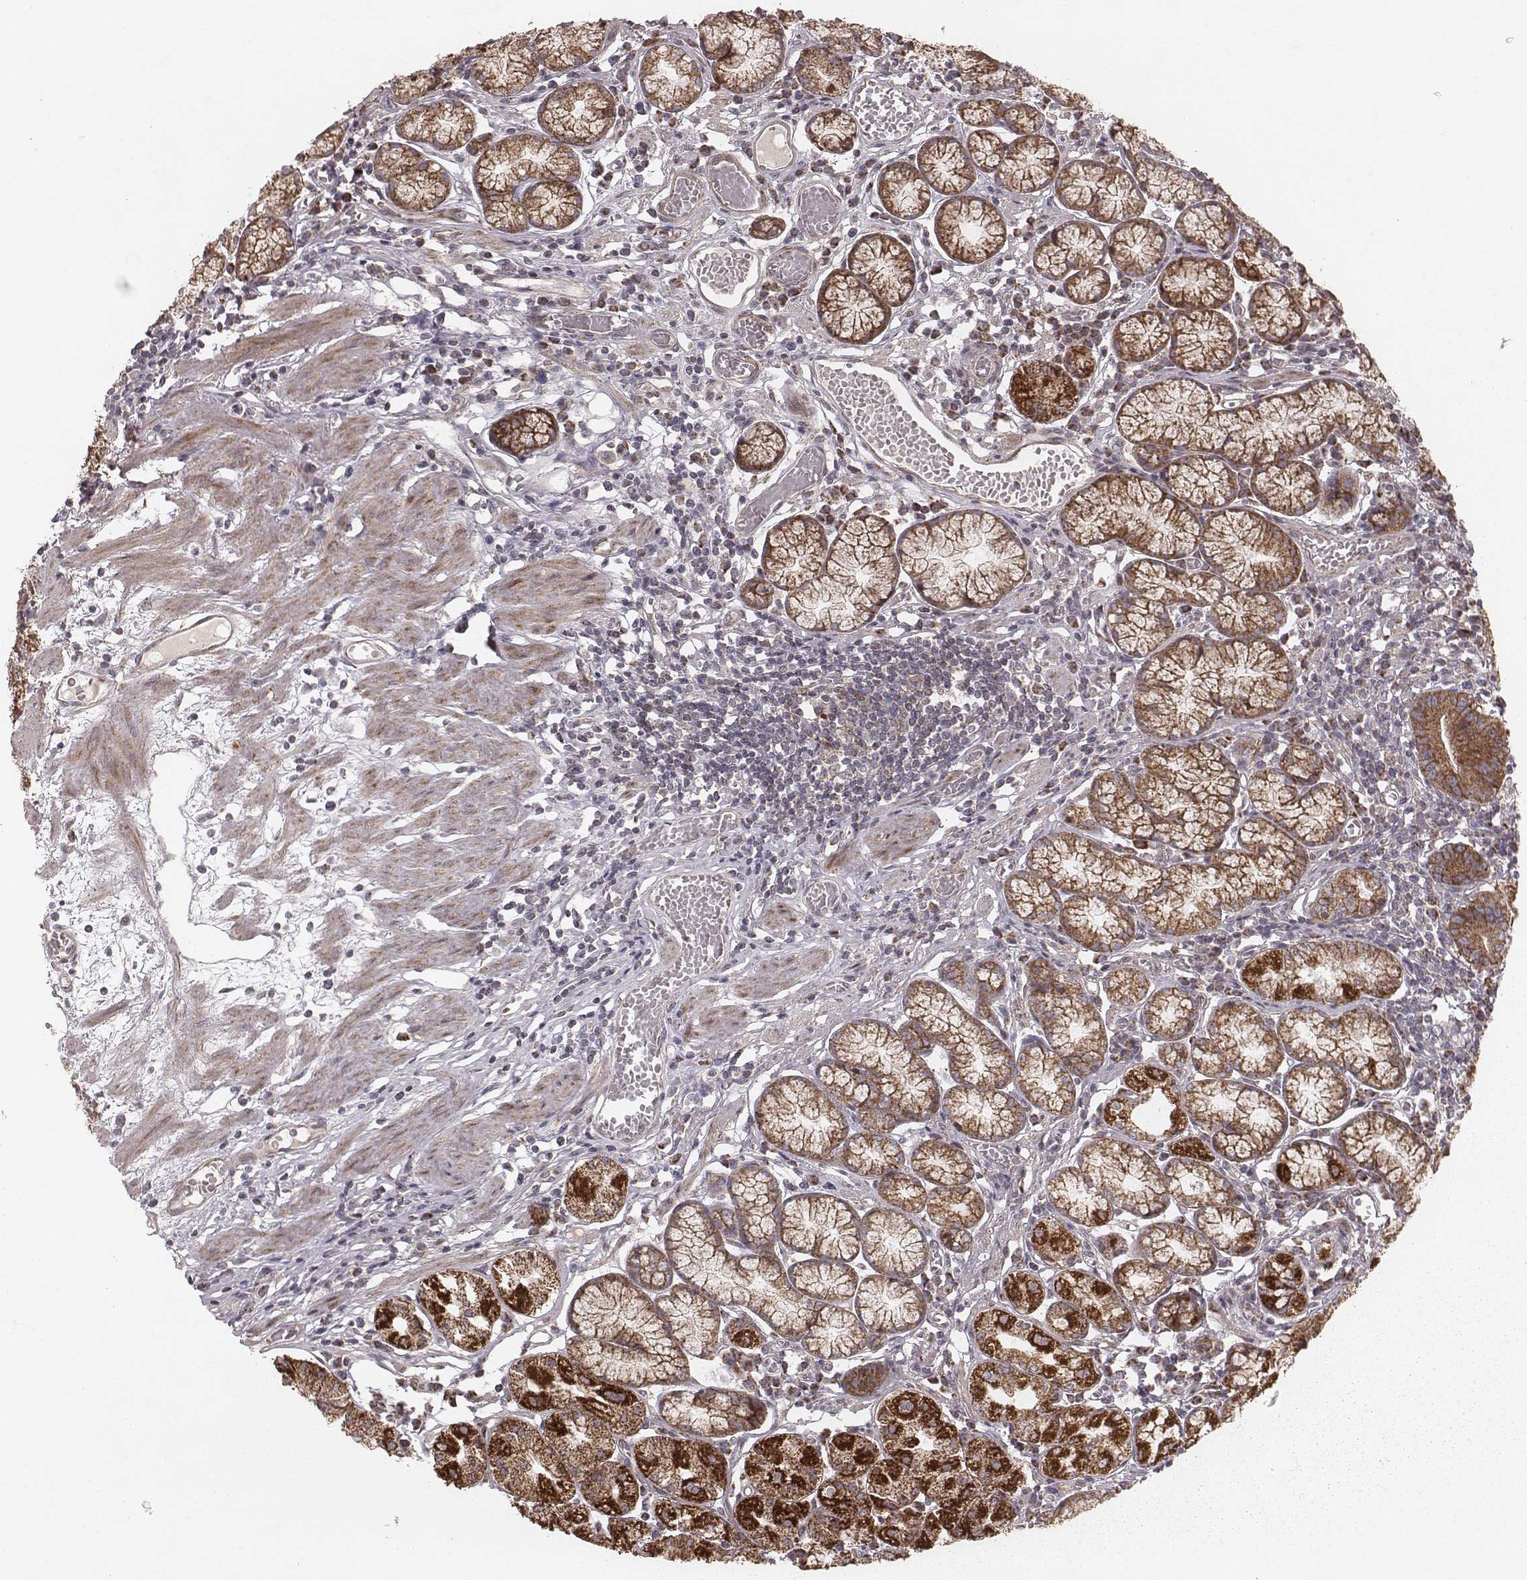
{"staining": {"intensity": "strong", "quantity": ">75%", "location": "cytoplasmic/membranous"}, "tissue": "stomach", "cell_type": "Glandular cells", "image_type": "normal", "snomed": [{"axis": "morphology", "description": "Normal tissue, NOS"}, {"axis": "topography", "description": "Stomach"}], "caption": "Strong cytoplasmic/membranous protein positivity is appreciated in approximately >75% of glandular cells in stomach.", "gene": "NDUFA7", "patient": {"sex": "male", "age": 55}}